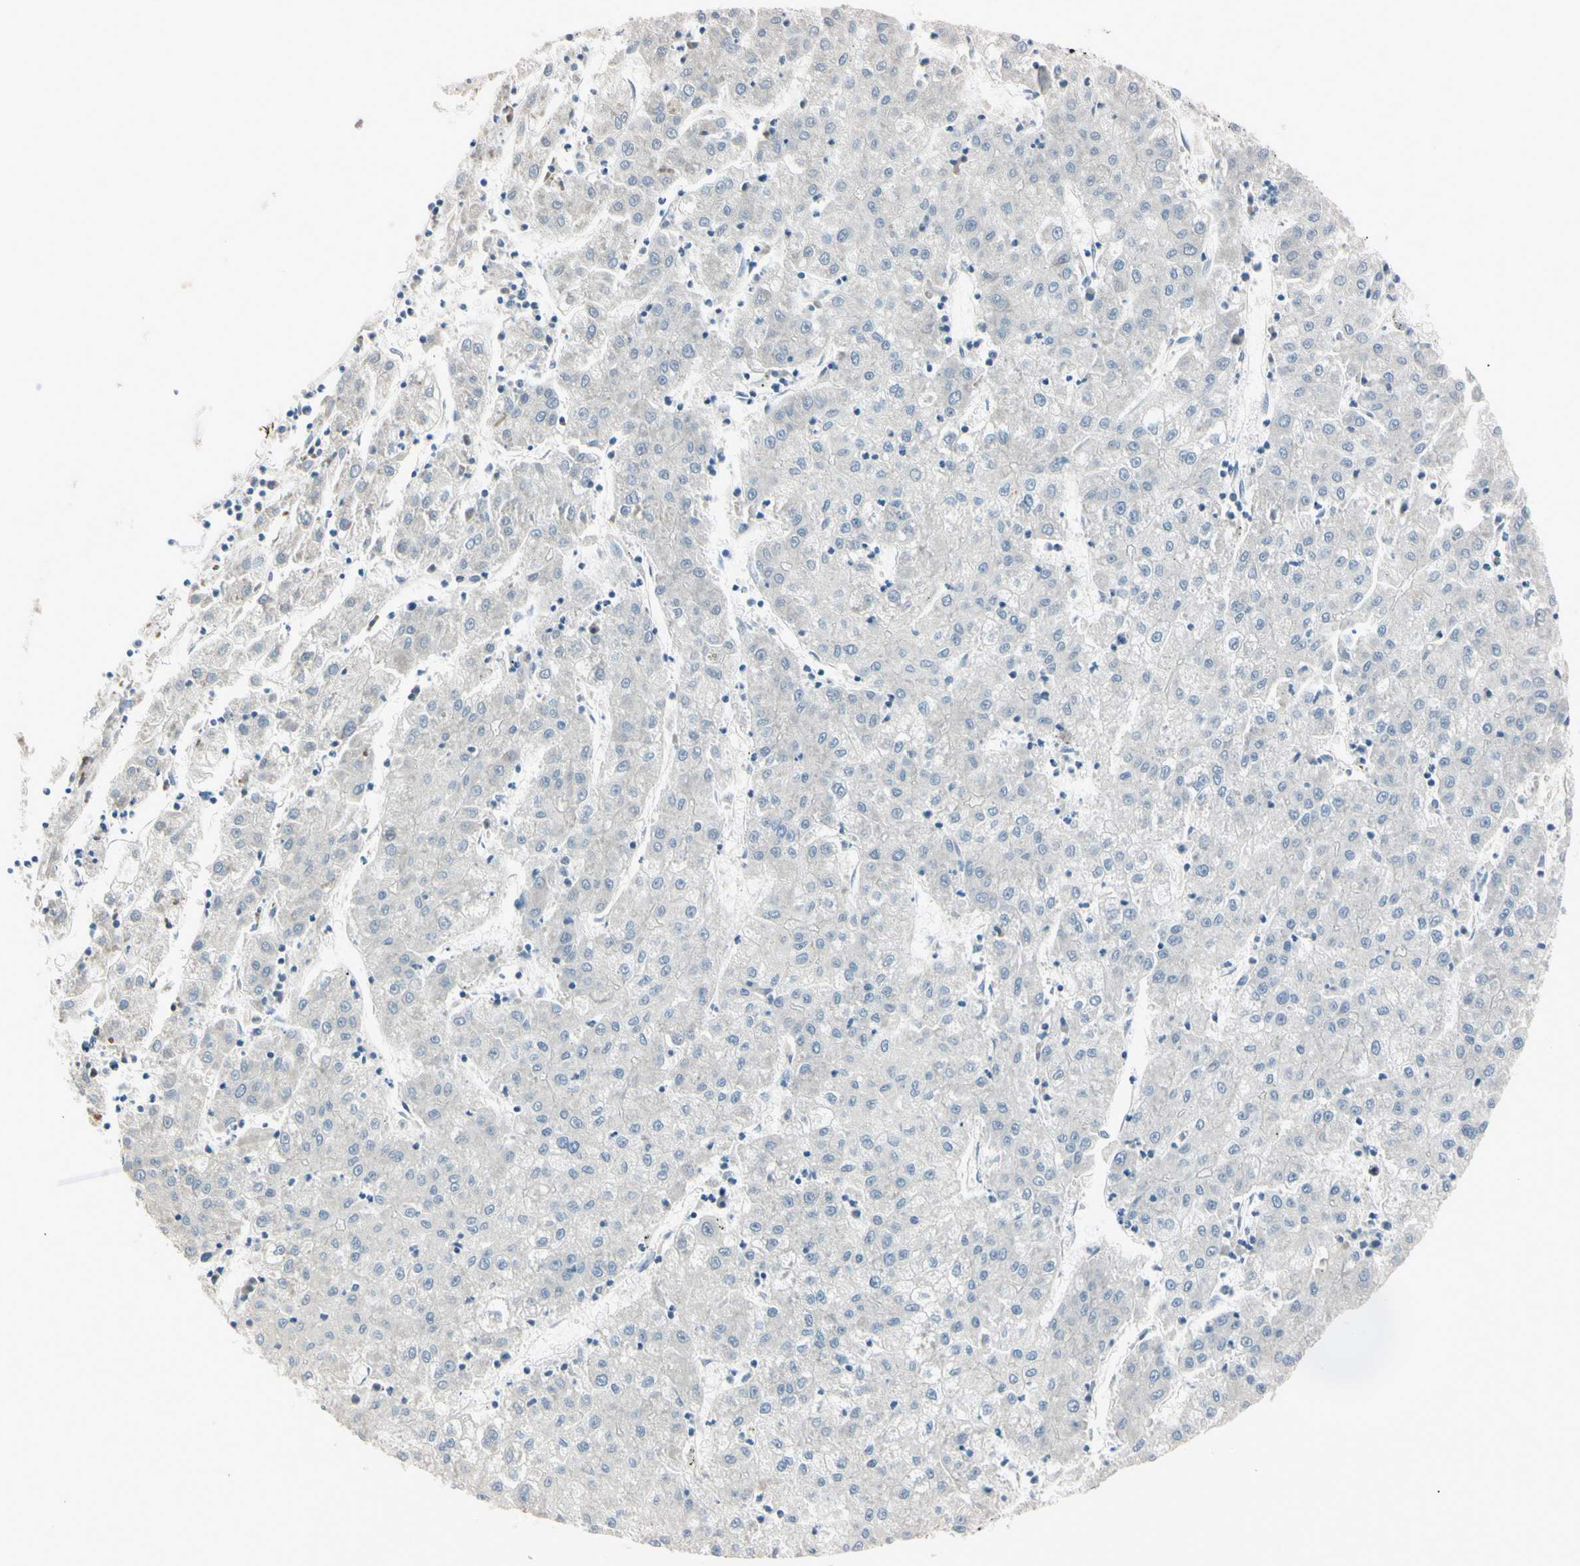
{"staining": {"intensity": "negative", "quantity": "none", "location": "none"}, "tissue": "liver cancer", "cell_type": "Tumor cells", "image_type": "cancer", "snomed": [{"axis": "morphology", "description": "Carcinoma, Hepatocellular, NOS"}, {"axis": "topography", "description": "Liver"}], "caption": "Tumor cells show no significant staining in liver cancer (hepatocellular carcinoma).", "gene": "AATK", "patient": {"sex": "male", "age": 72}}